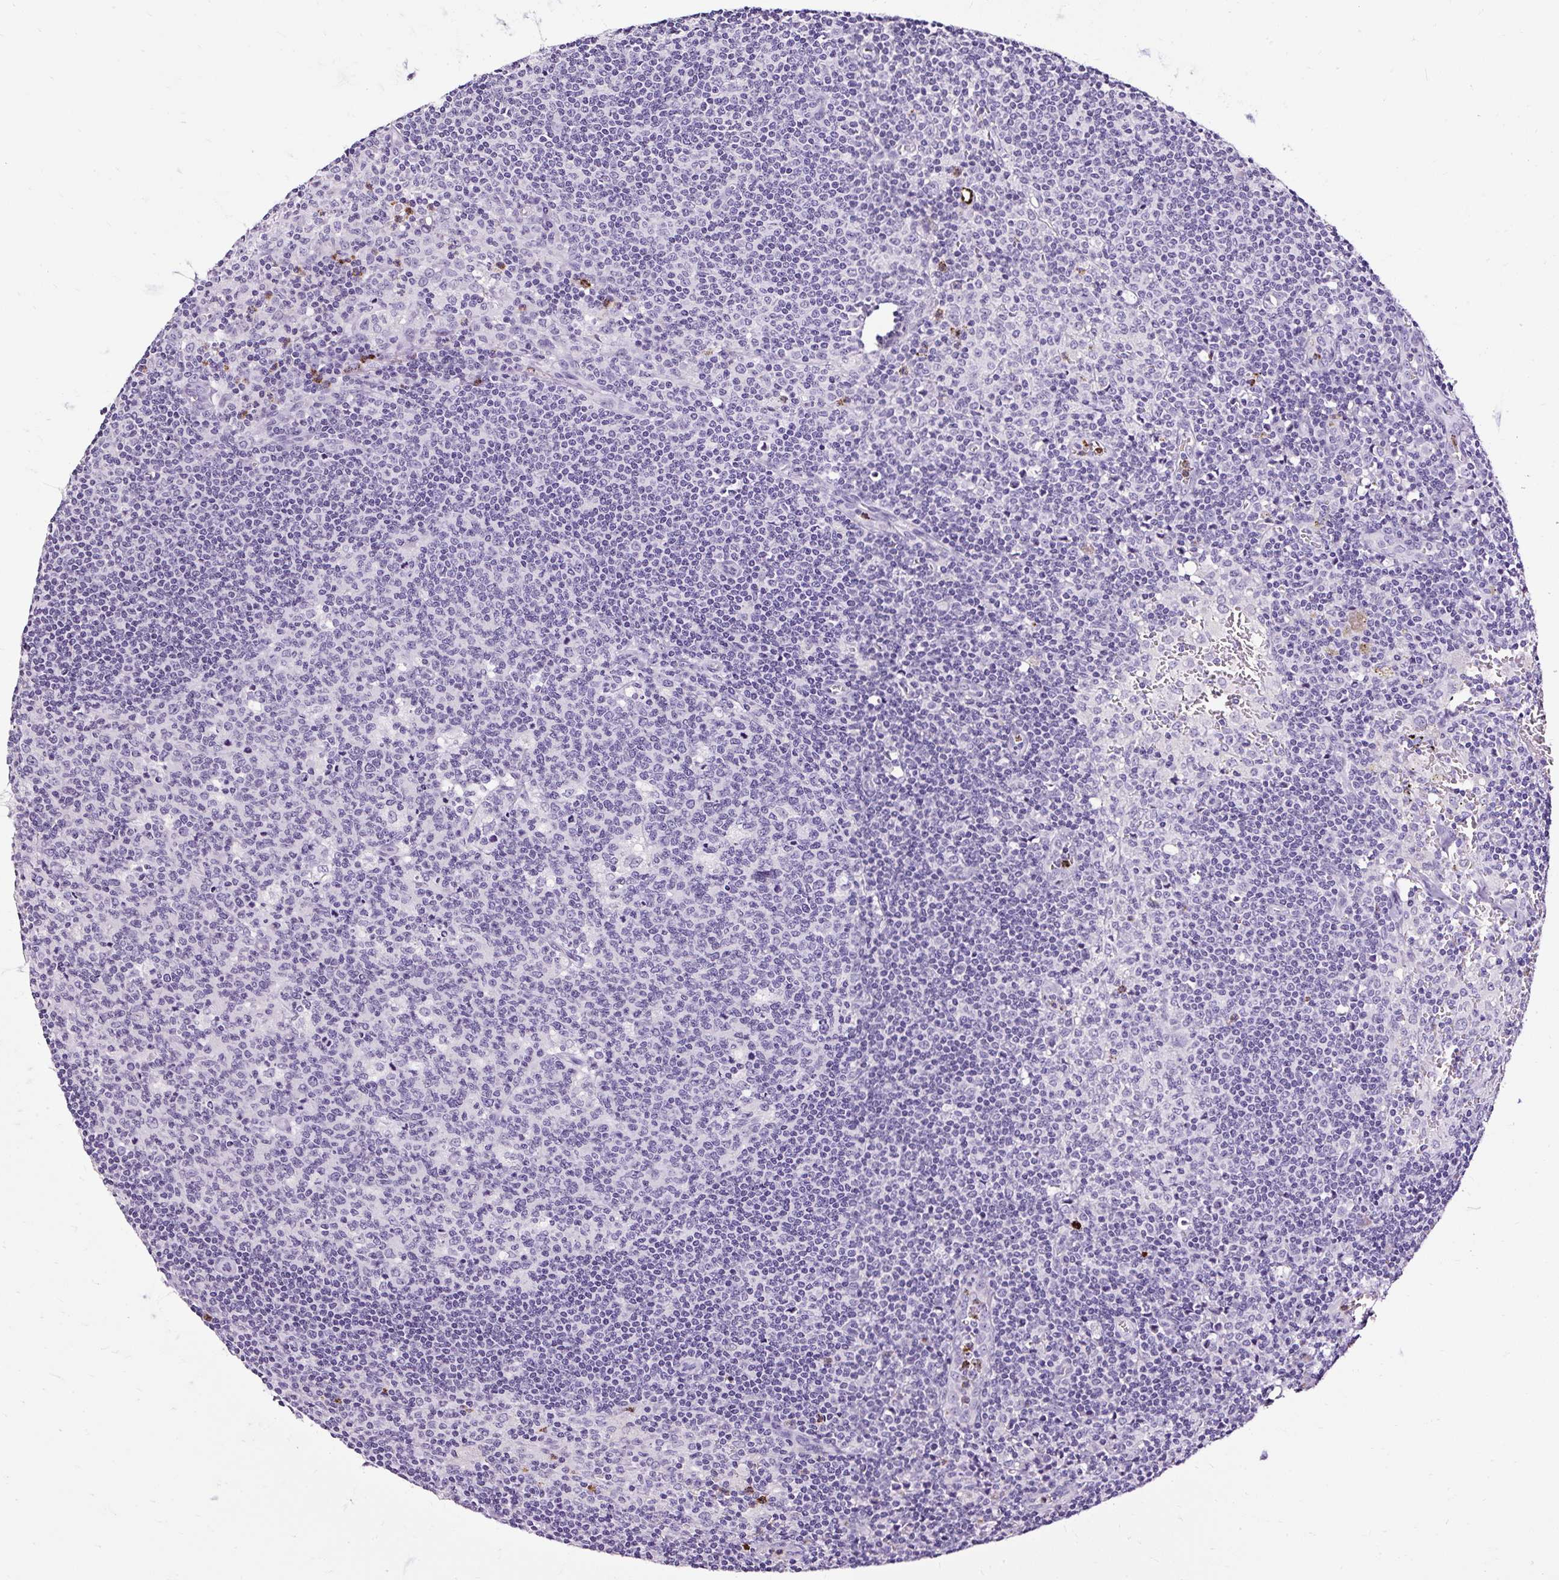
{"staining": {"intensity": "negative", "quantity": "none", "location": "none"}, "tissue": "lymph node", "cell_type": "Germinal center cells", "image_type": "normal", "snomed": [{"axis": "morphology", "description": "Normal tissue, NOS"}, {"axis": "topography", "description": "Lymph node"}], "caption": "DAB immunohistochemical staining of normal lymph node exhibits no significant staining in germinal center cells.", "gene": "SLC7A8", "patient": {"sex": "female", "age": 45}}